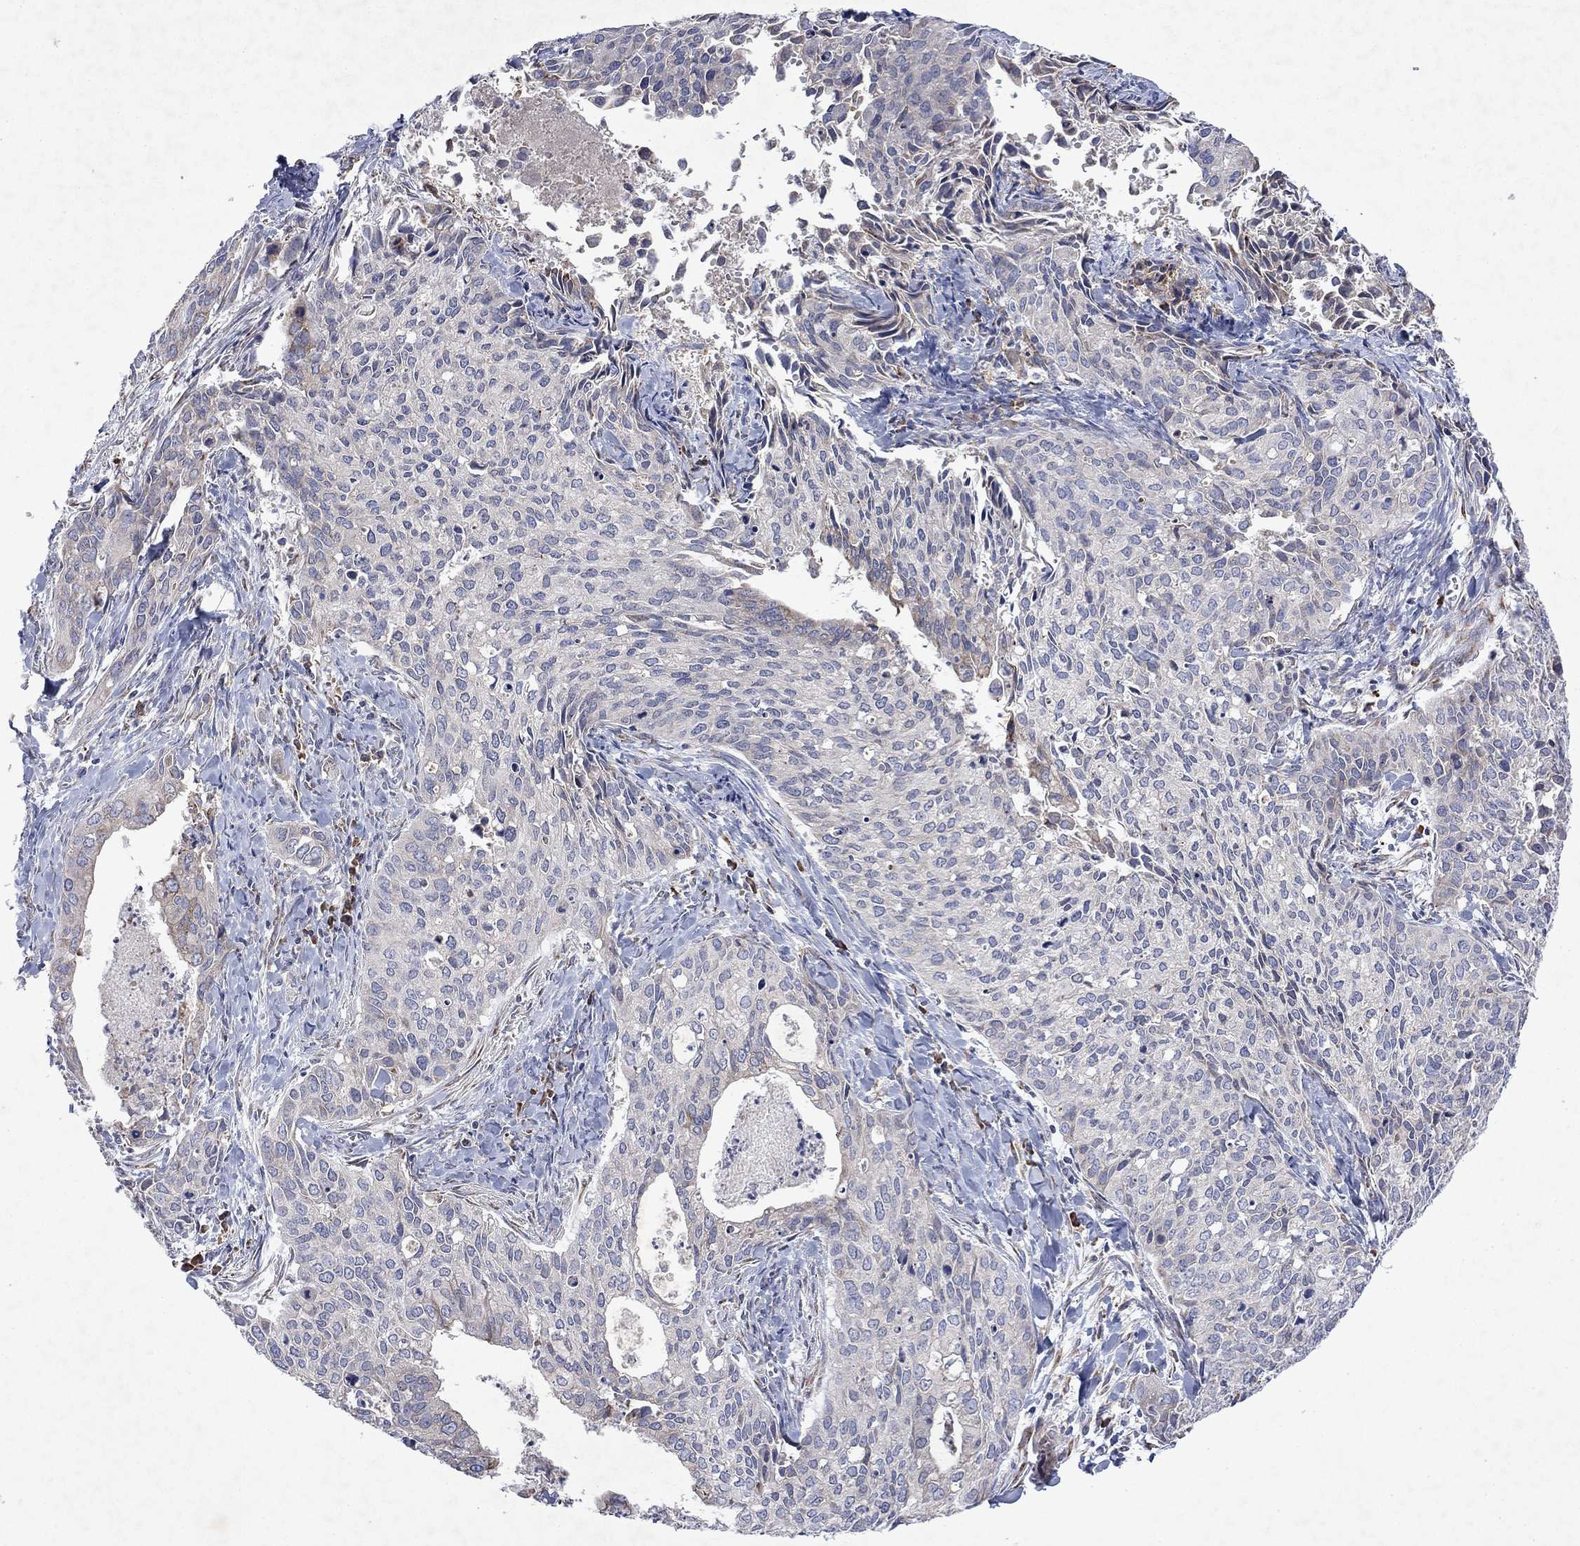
{"staining": {"intensity": "negative", "quantity": "none", "location": "none"}, "tissue": "cervical cancer", "cell_type": "Tumor cells", "image_type": "cancer", "snomed": [{"axis": "morphology", "description": "Squamous cell carcinoma, NOS"}, {"axis": "topography", "description": "Cervix"}], "caption": "Tumor cells are negative for brown protein staining in cervical cancer (squamous cell carcinoma).", "gene": "TMEM97", "patient": {"sex": "female", "age": 29}}